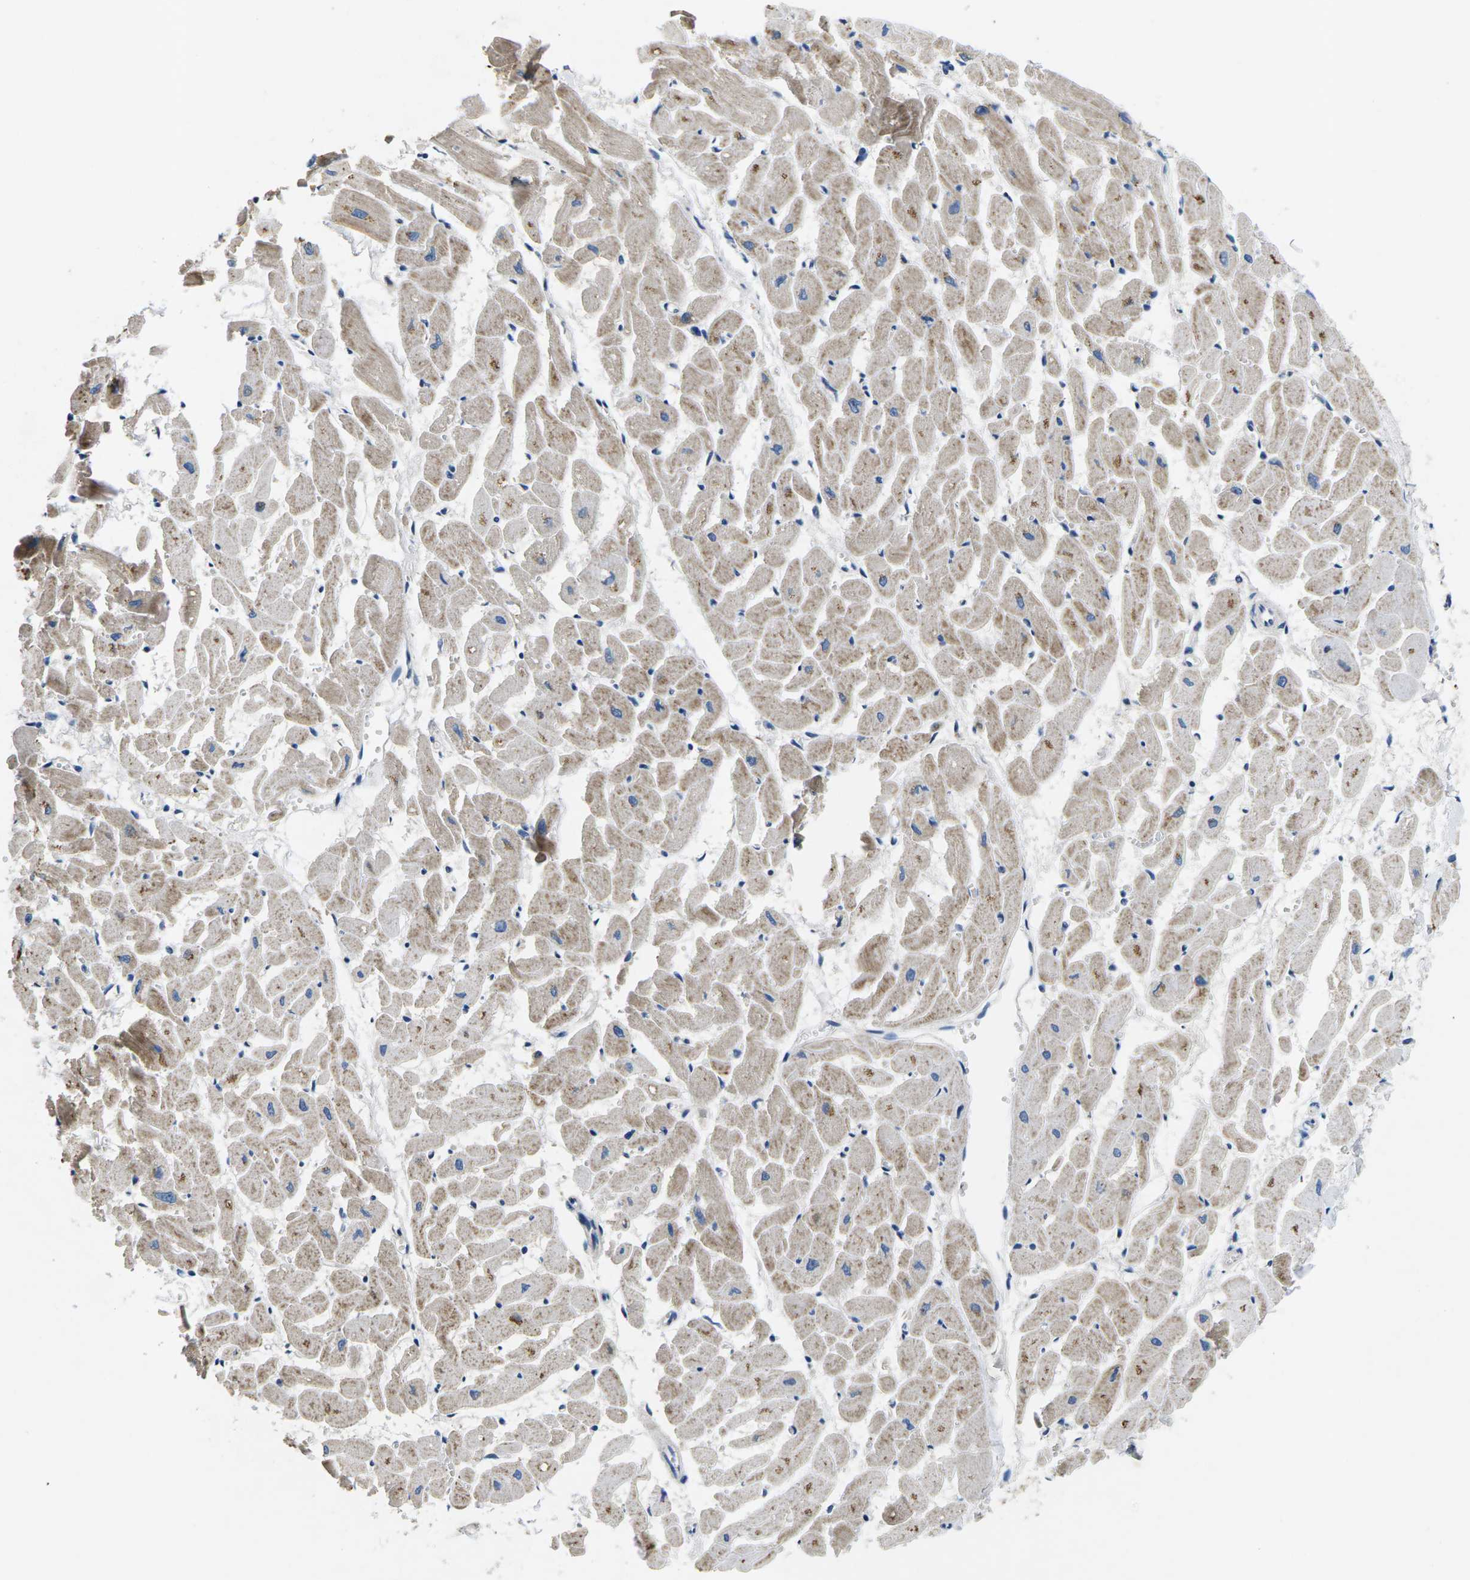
{"staining": {"intensity": "moderate", "quantity": ">75%", "location": "cytoplasmic/membranous"}, "tissue": "heart muscle", "cell_type": "Cardiomyocytes", "image_type": "normal", "snomed": [{"axis": "morphology", "description": "Normal tissue, NOS"}, {"axis": "topography", "description": "Heart"}], "caption": "Immunohistochemistry image of benign heart muscle stained for a protein (brown), which demonstrates medium levels of moderate cytoplasmic/membranous expression in about >75% of cardiomyocytes.", "gene": "ERGIC3", "patient": {"sex": "female", "age": 19}}